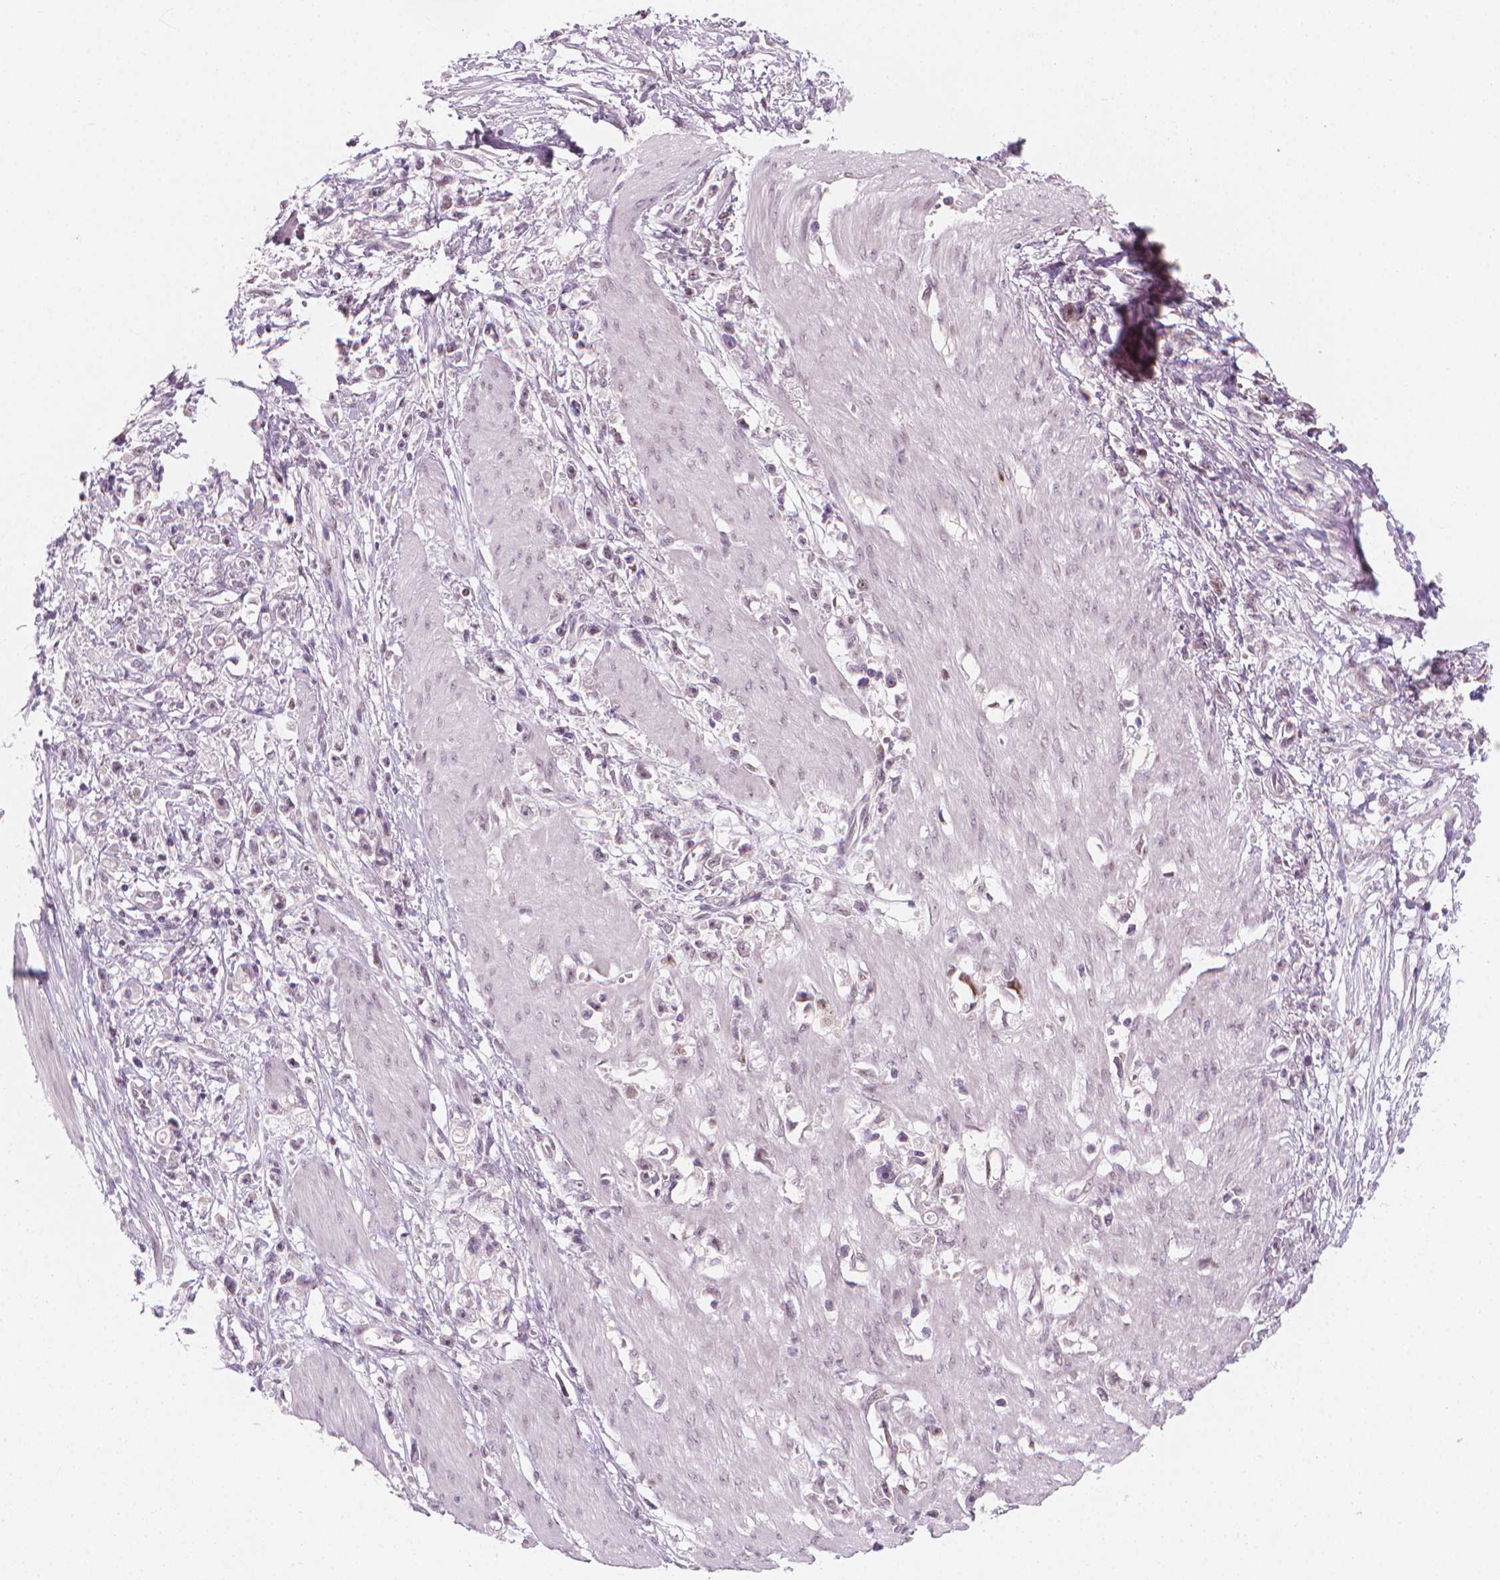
{"staining": {"intensity": "negative", "quantity": "none", "location": "none"}, "tissue": "stomach cancer", "cell_type": "Tumor cells", "image_type": "cancer", "snomed": [{"axis": "morphology", "description": "Adenocarcinoma, NOS"}, {"axis": "topography", "description": "Stomach"}], "caption": "The image exhibits no staining of tumor cells in stomach cancer.", "gene": "CDKN1C", "patient": {"sex": "female", "age": 59}}